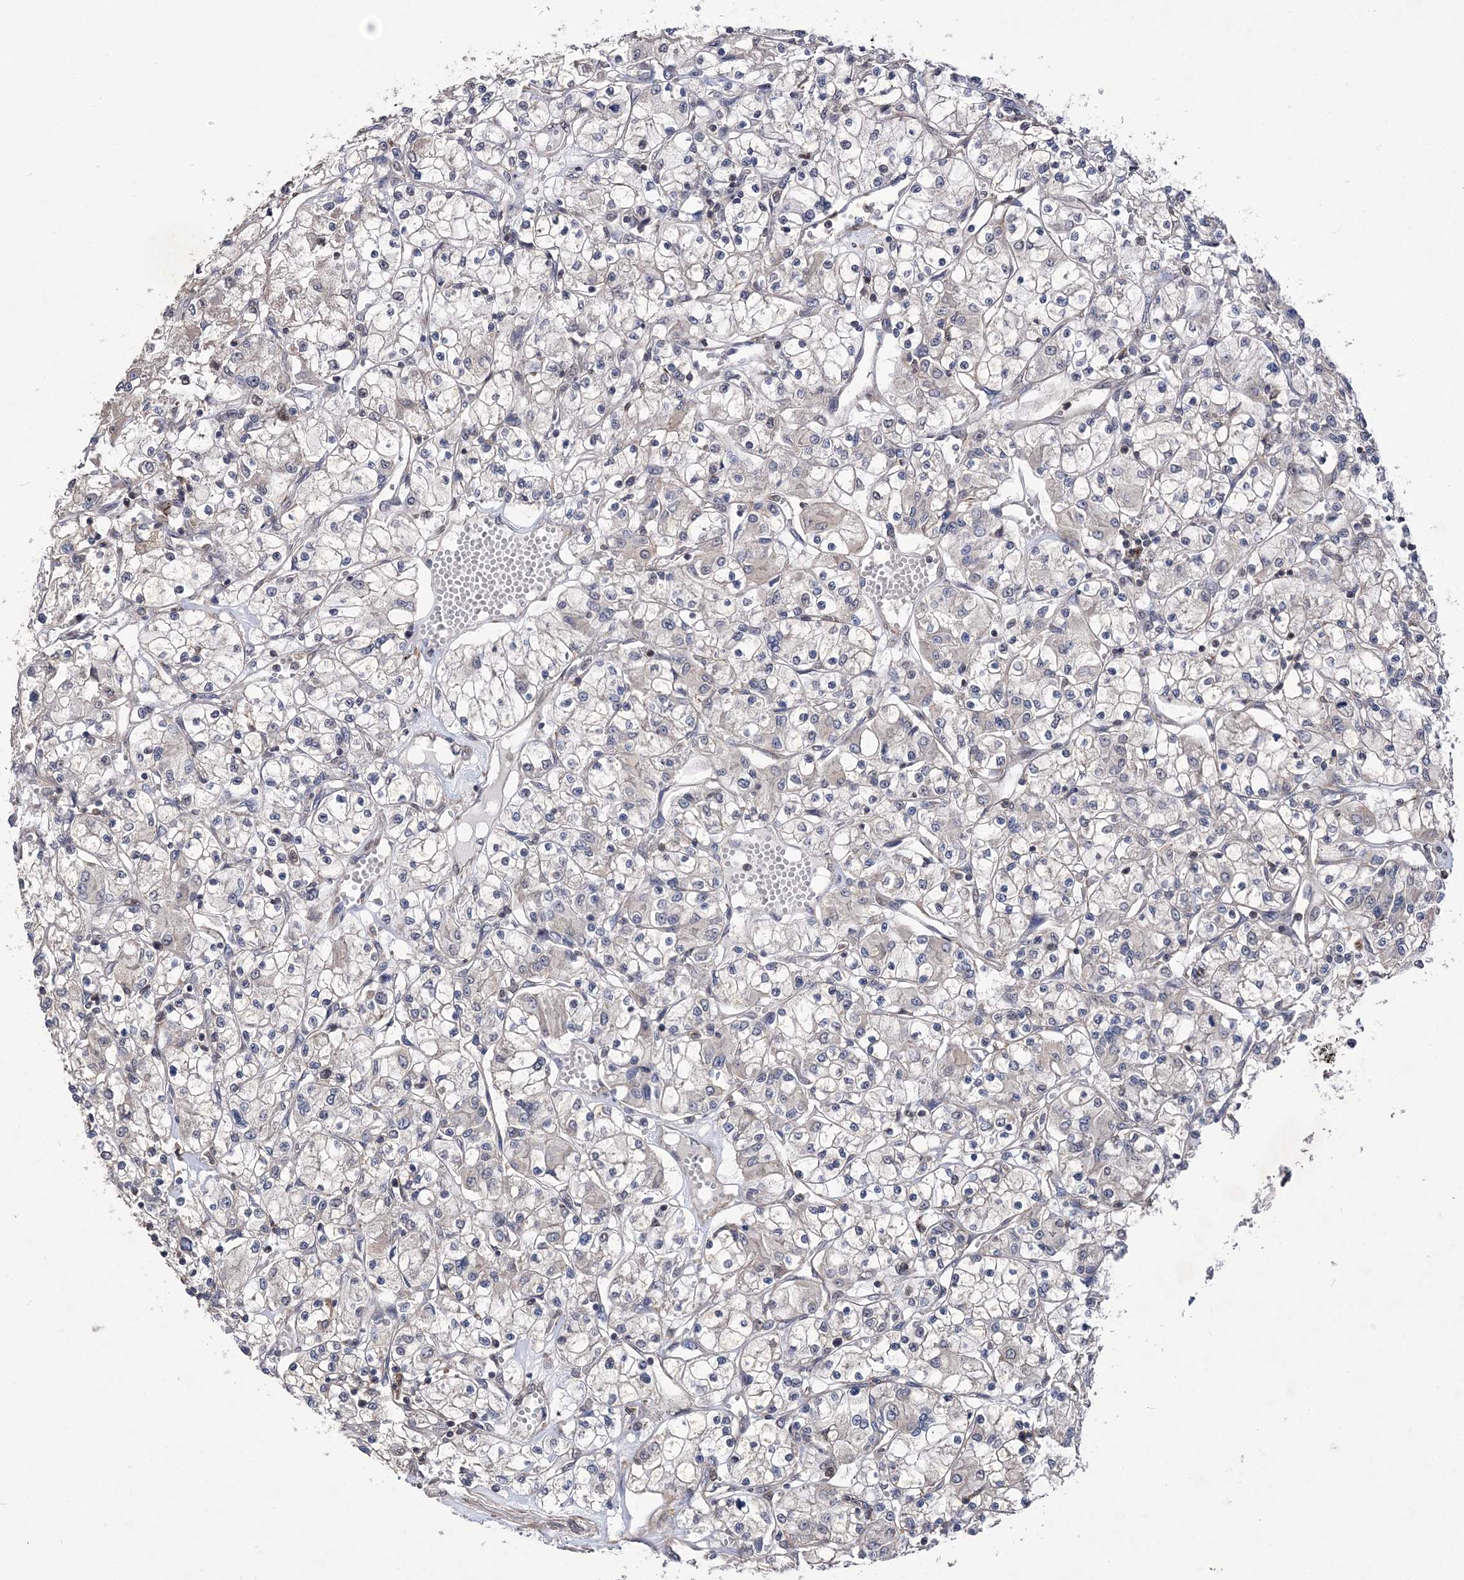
{"staining": {"intensity": "negative", "quantity": "none", "location": "none"}, "tissue": "renal cancer", "cell_type": "Tumor cells", "image_type": "cancer", "snomed": [{"axis": "morphology", "description": "Adenocarcinoma, NOS"}, {"axis": "topography", "description": "Kidney"}], "caption": "Adenocarcinoma (renal) stained for a protein using IHC demonstrates no staining tumor cells.", "gene": "BOD1L1", "patient": {"sex": "female", "age": 59}}